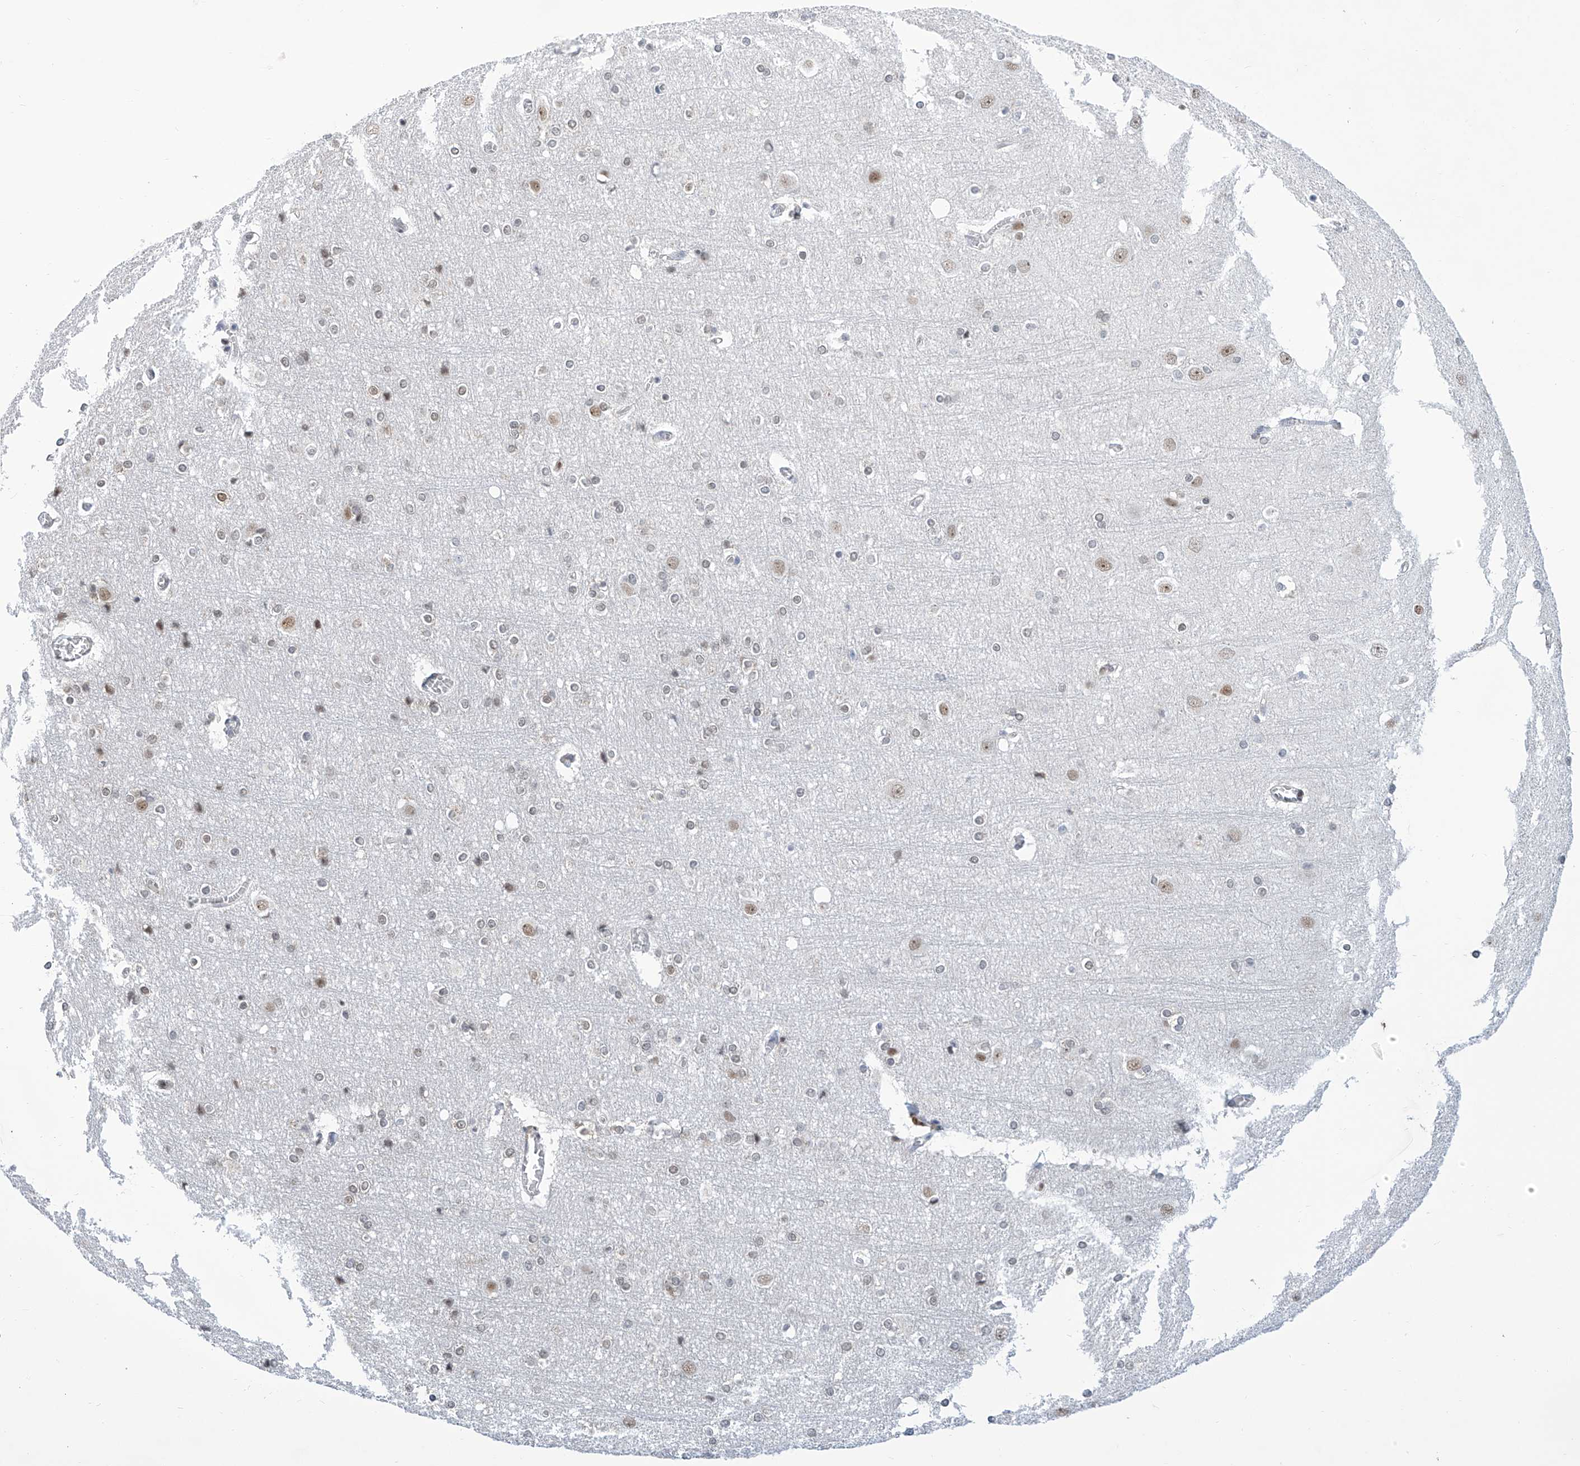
{"staining": {"intensity": "negative", "quantity": "none", "location": "none"}, "tissue": "cerebral cortex", "cell_type": "Endothelial cells", "image_type": "normal", "snomed": [{"axis": "morphology", "description": "Normal tissue, NOS"}, {"axis": "topography", "description": "Cerebral cortex"}], "caption": "Immunohistochemical staining of normal cerebral cortex displays no significant expression in endothelial cells. (Stains: DAB immunohistochemistry with hematoxylin counter stain, Microscopy: brightfield microscopy at high magnification).", "gene": "SREBF2", "patient": {"sex": "male", "age": 54}}